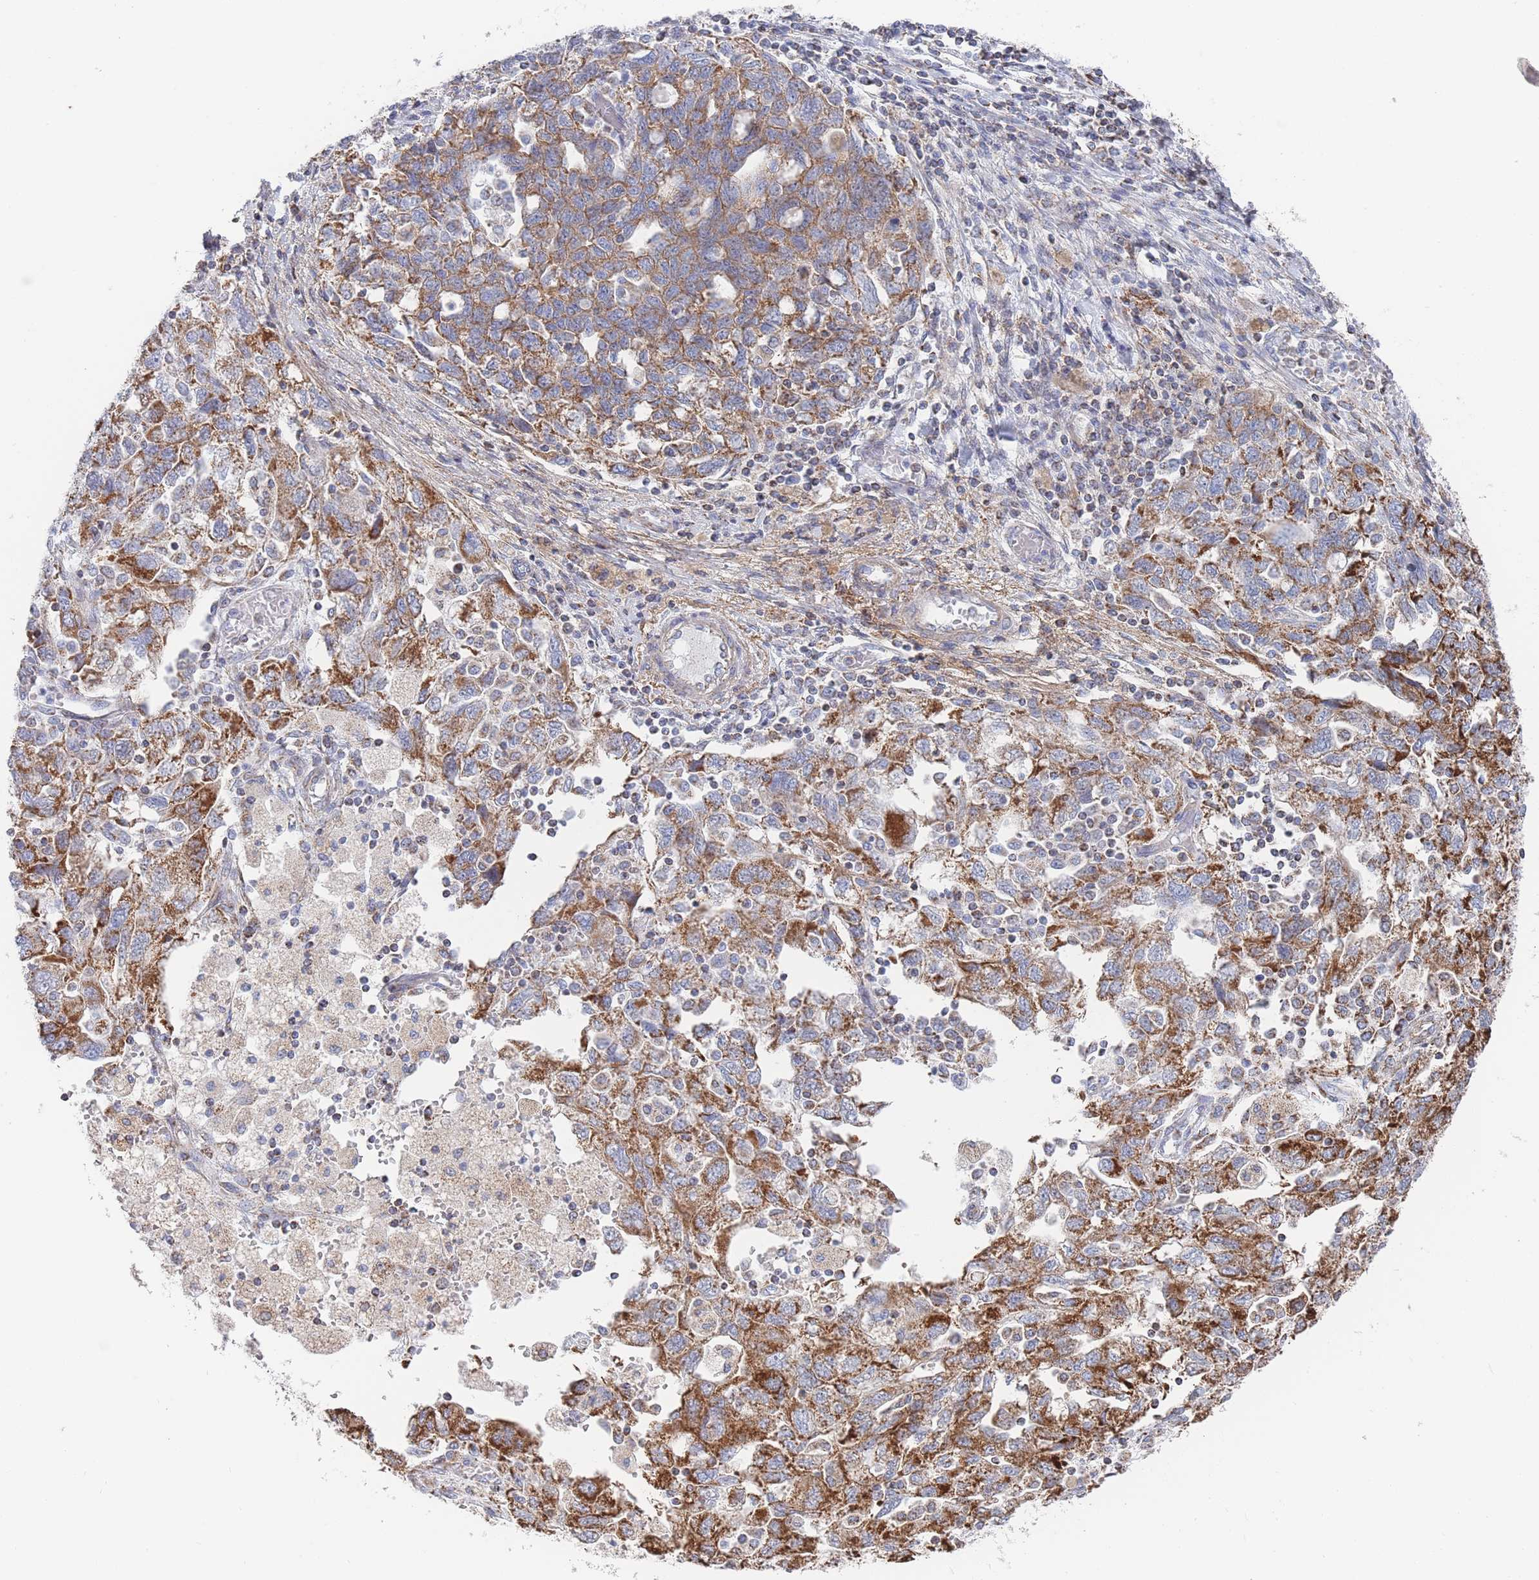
{"staining": {"intensity": "strong", "quantity": "25%-75%", "location": "cytoplasmic/membranous"}, "tissue": "ovarian cancer", "cell_type": "Tumor cells", "image_type": "cancer", "snomed": [{"axis": "morphology", "description": "Carcinoma, NOS"}, {"axis": "morphology", "description": "Cystadenocarcinoma, serous, NOS"}, {"axis": "topography", "description": "Ovary"}], "caption": "Protein analysis of ovarian cancer tissue reveals strong cytoplasmic/membranous staining in about 25%-75% of tumor cells. The staining is performed using DAB (3,3'-diaminobenzidine) brown chromogen to label protein expression. The nuclei are counter-stained blue using hematoxylin.", "gene": "IKZF4", "patient": {"sex": "female", "age": 69}}